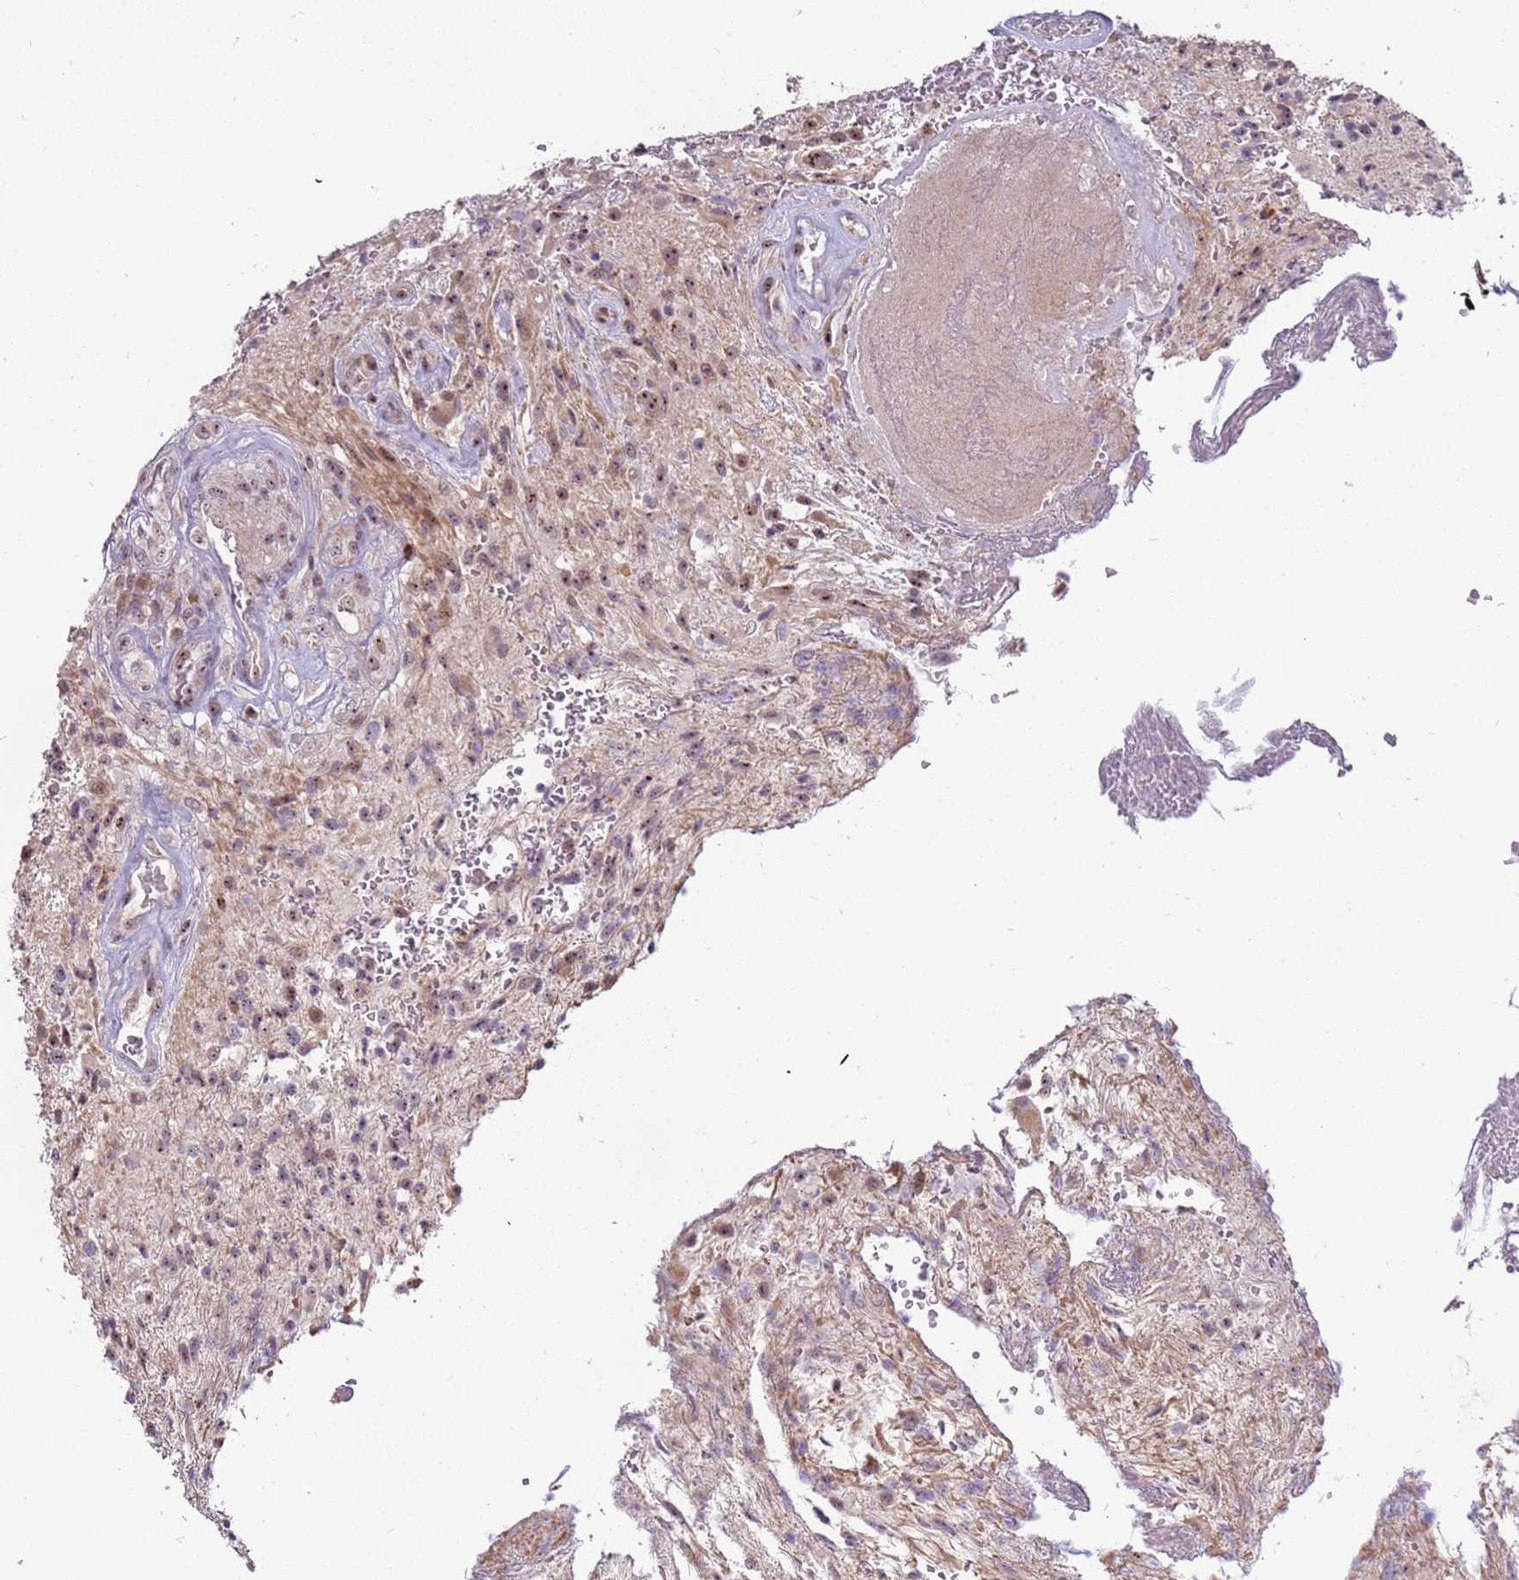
{"staining": {"intensity": "weak", "quantity": "25%-75%", "location": "nuclear"}, "tissue": "glioma", "cell_type": "Tumor cells", "image_type": "cancer", "snomed": [{"axis": "morphology", "description": "Glioma, malignant, High grade"}, {"axis": "topography", "description": "Brain"}], "caption": "DAB immunohistochemical staining of glioma demonstrates weak nuclear protein expression in approximately 25%-75% of tumor cells.", "gene": "UCMA", "patient": {"sex": "male", "age": 56}}